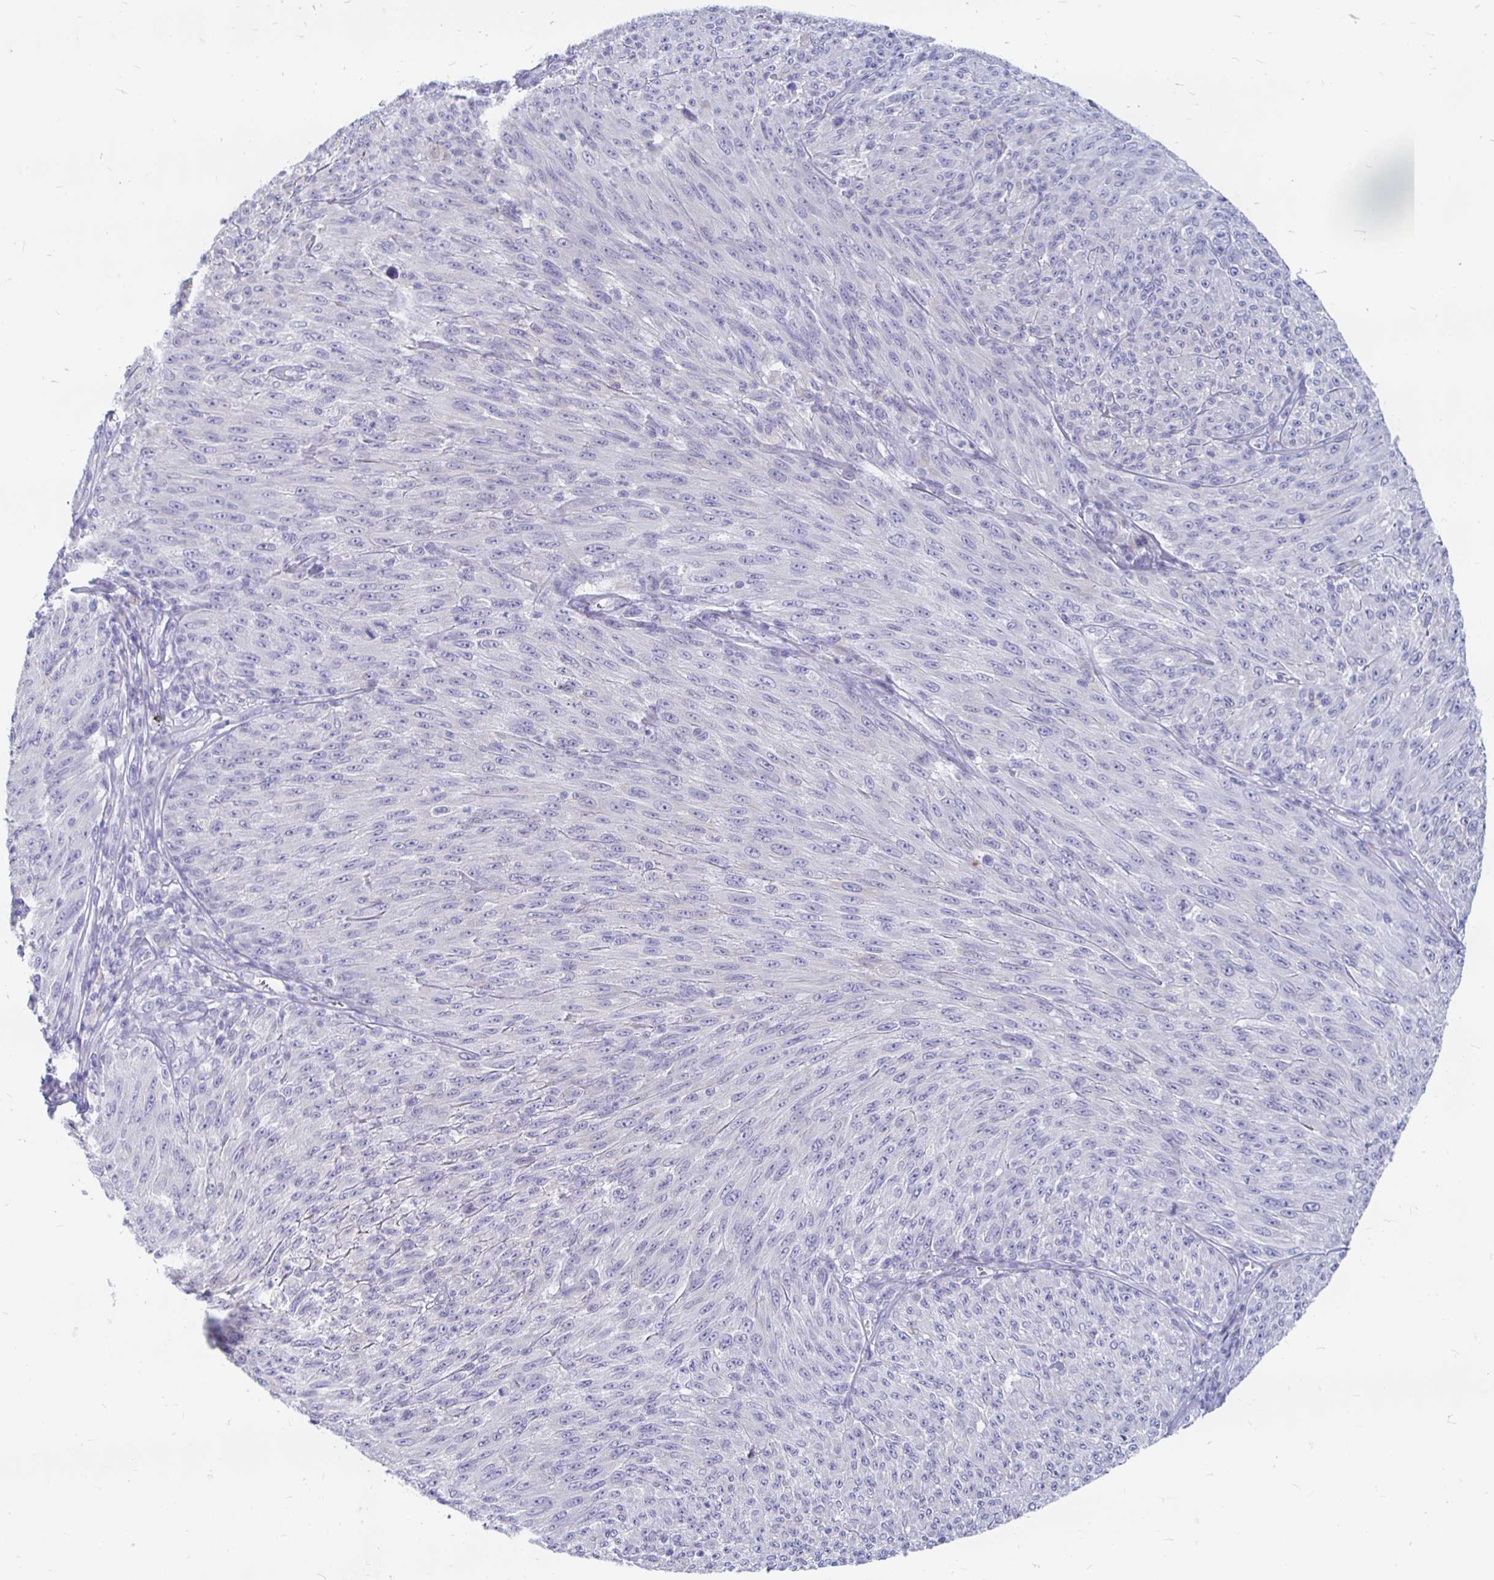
{"staining": {"intensity": "negative", "quantity": "none", "location": "none"}, "tissue": "melanoma", "cell_type": "Tumor cells", "image_type": "cancer", "snomed": [{"axis": "morphology", "description": "Malignant melanoma, NOS"}, {"axis": "topography", "description": "Skin"}], "caption": "An image of human malignant melanoma is negative for staining in tumor cells.", "gene": "PEG10", "patient": {"sex": "male", "age": 85}}